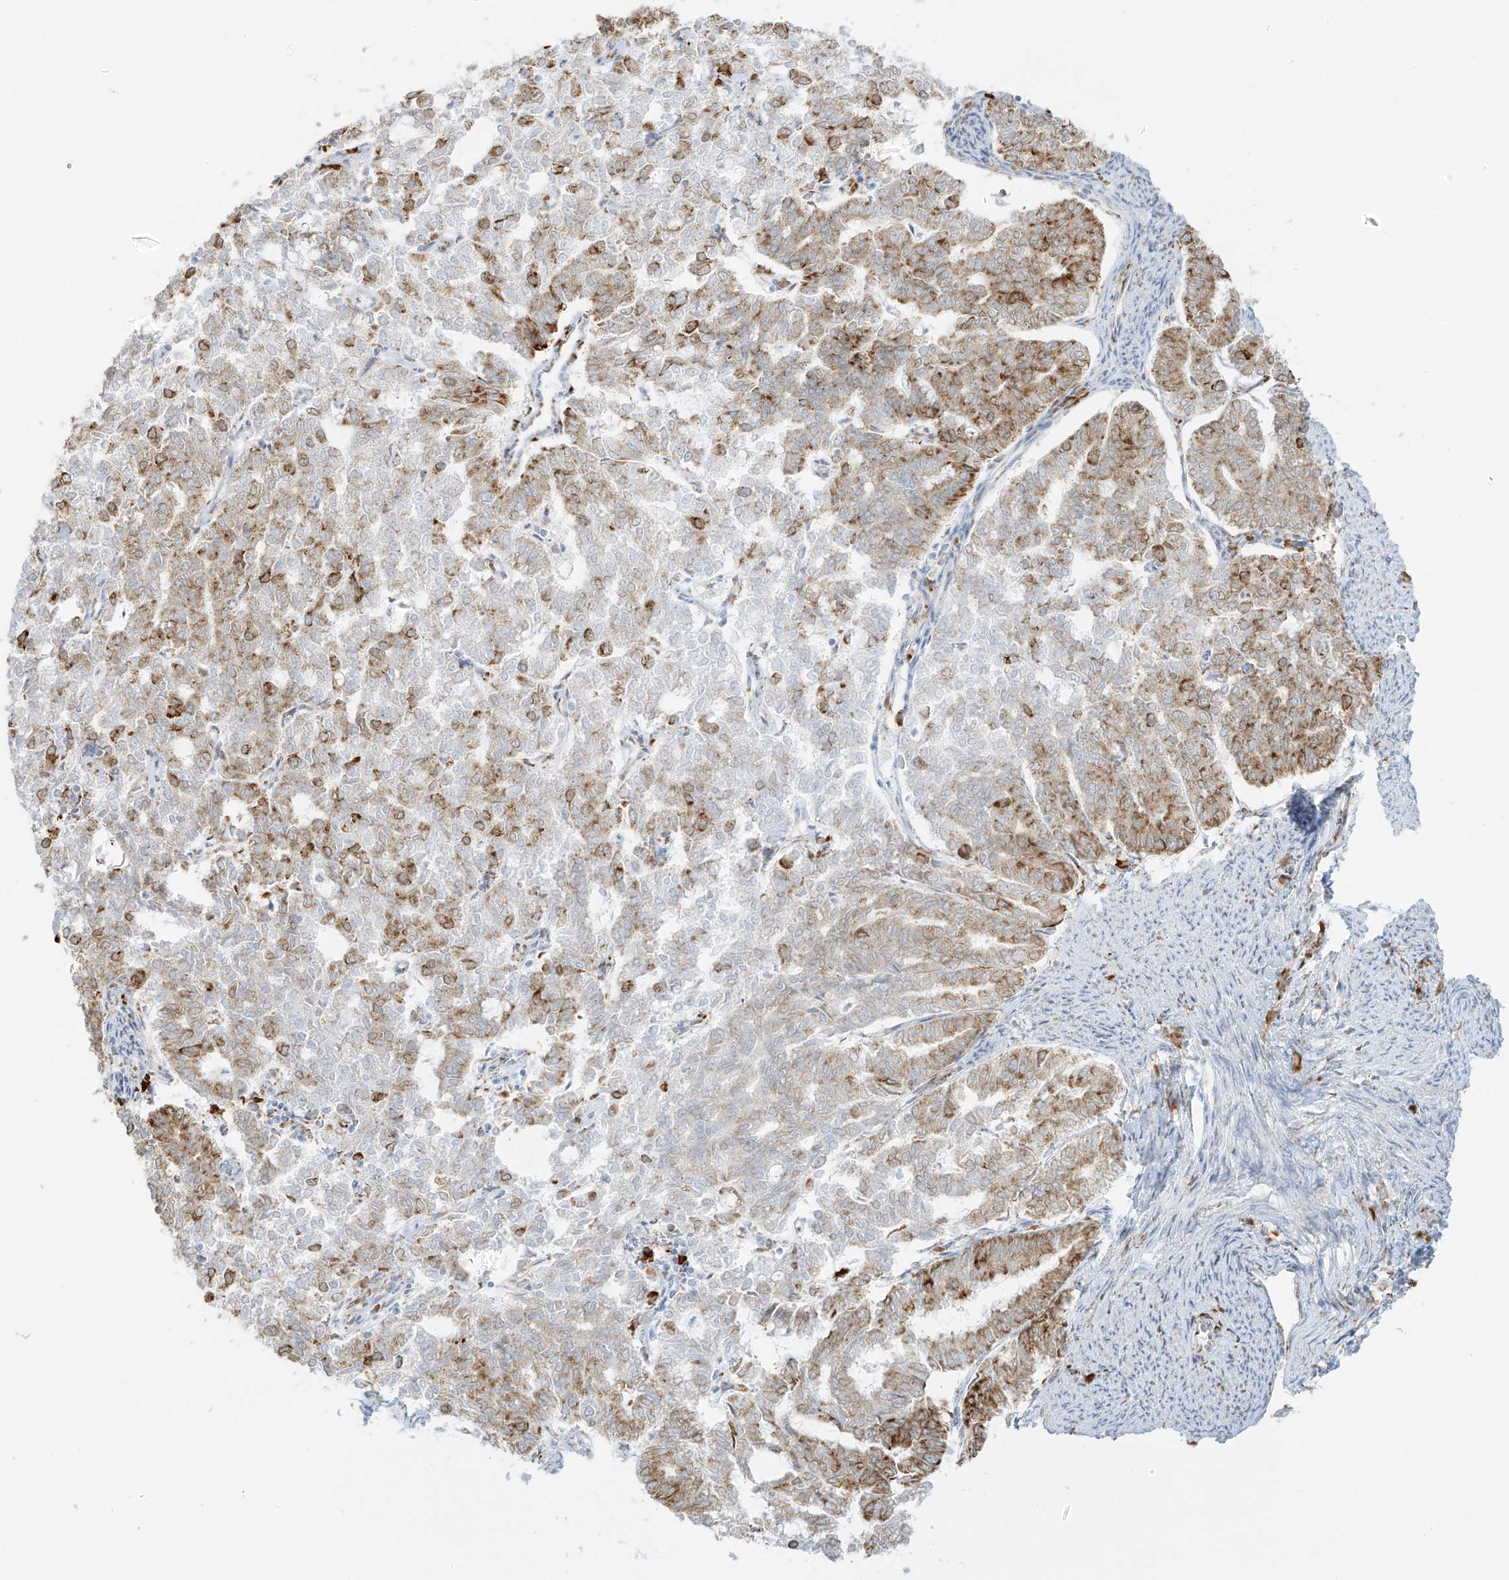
{"staining": {"intensity": "moderate", "quantity": ">75%", "location": "cytoplasmic/membranous"}, "tissue": "endometrial cancer", "cell_type": "Tumor cells", "image_type": "cancer", "snomed": [{"axis": "morphology", "description": "Adenocarcinoma, NOS"}, {"axis": "topography", "description": "Endometrium"}], "caption": "Immunohistochemical staining of human endometrial adenocarcinoma displays moderate cytoplasmic/membranous protein staining in about >75% of tumor cells.", "gene": "LRRC59", "patient": {"sex": "female", "age": 79}}